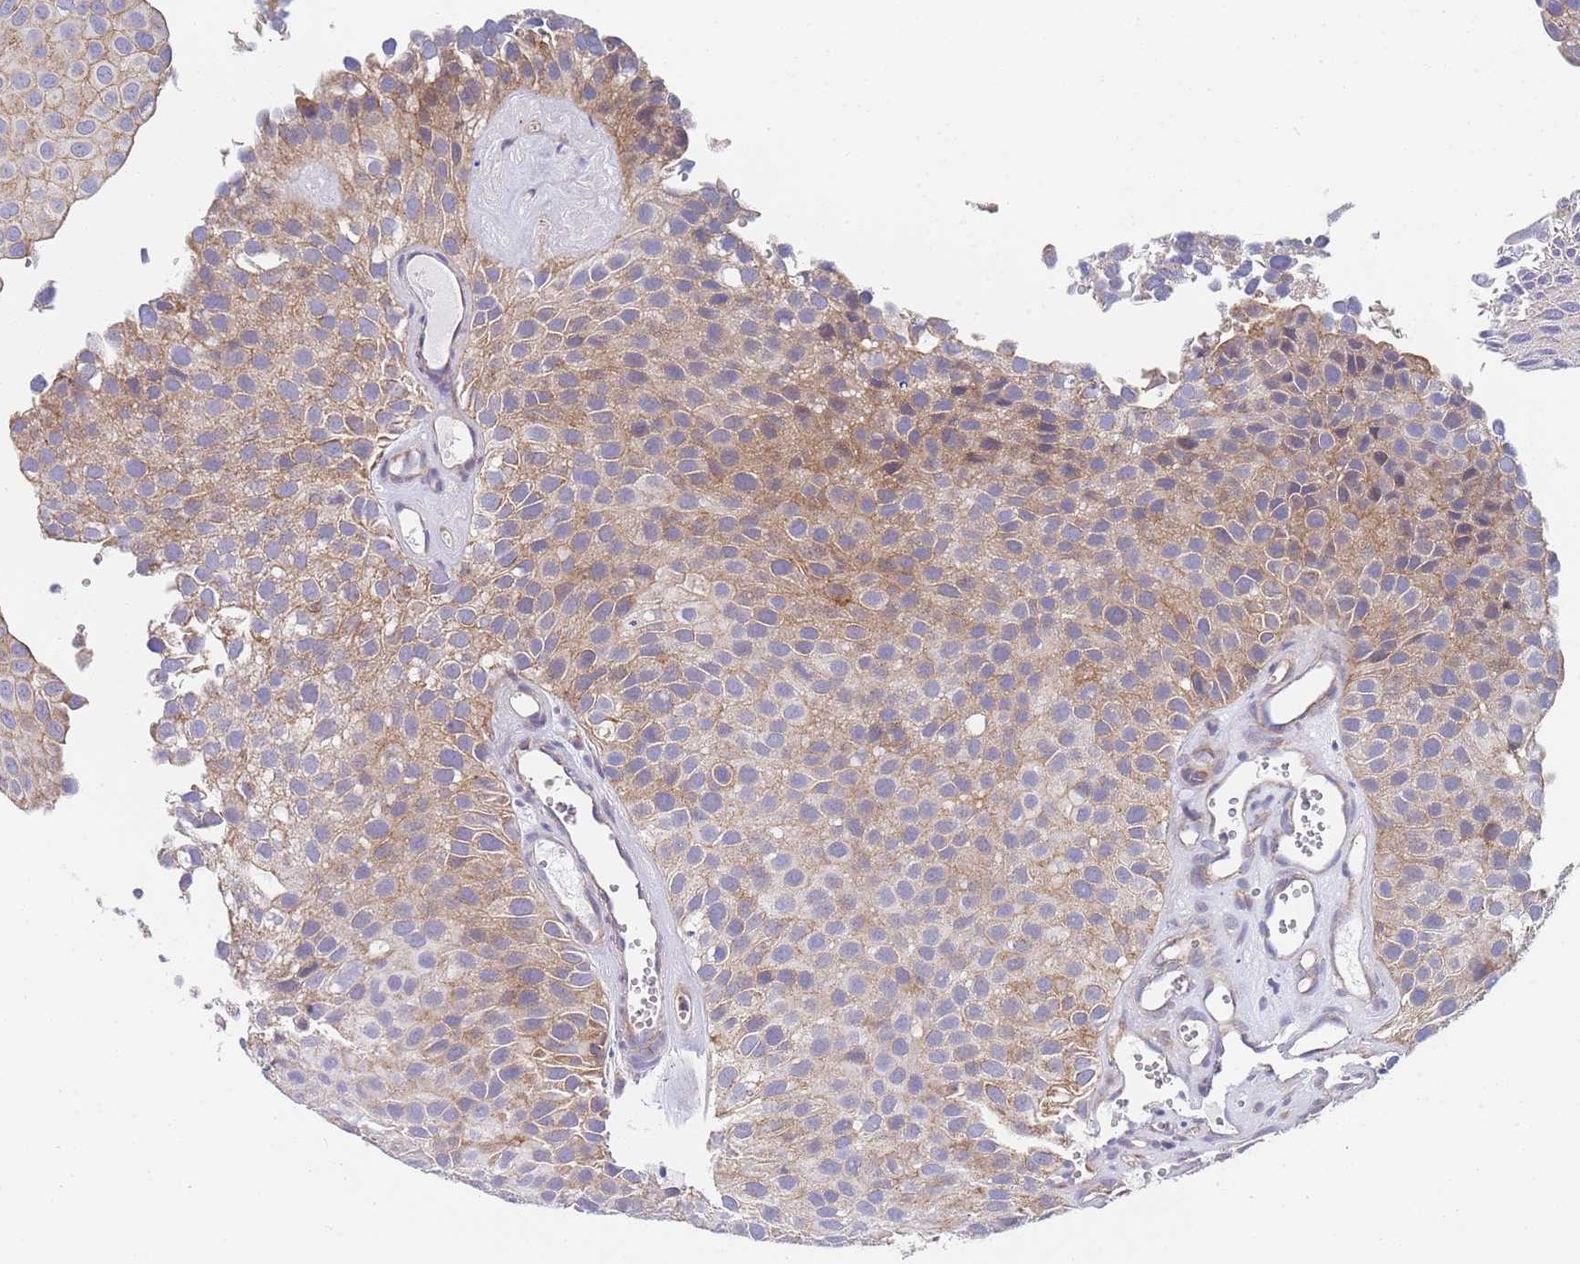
{"staining": {"intensity": "moderate", "quantity": "25%-75%", "location": "cytoplasmic/membranous"}, "tissue": "urothelial cancer", "cell_type": "Tumor cells", "image_type": "cancer", "snomed": [{"axis": "morphology", "description": "Urothelial carcinoma, Low grade"}, {"axis": "topography", "description": "Urinary bladder"}], "caption": "Human urothelial cancer stained with a brown dye reveals moderate cytoplasmic/membranous positive positivity in approximately 25%-75% of tumor cells.", "gene": "PWWP3A", "patient": {"sex": "male", "age": 88}}